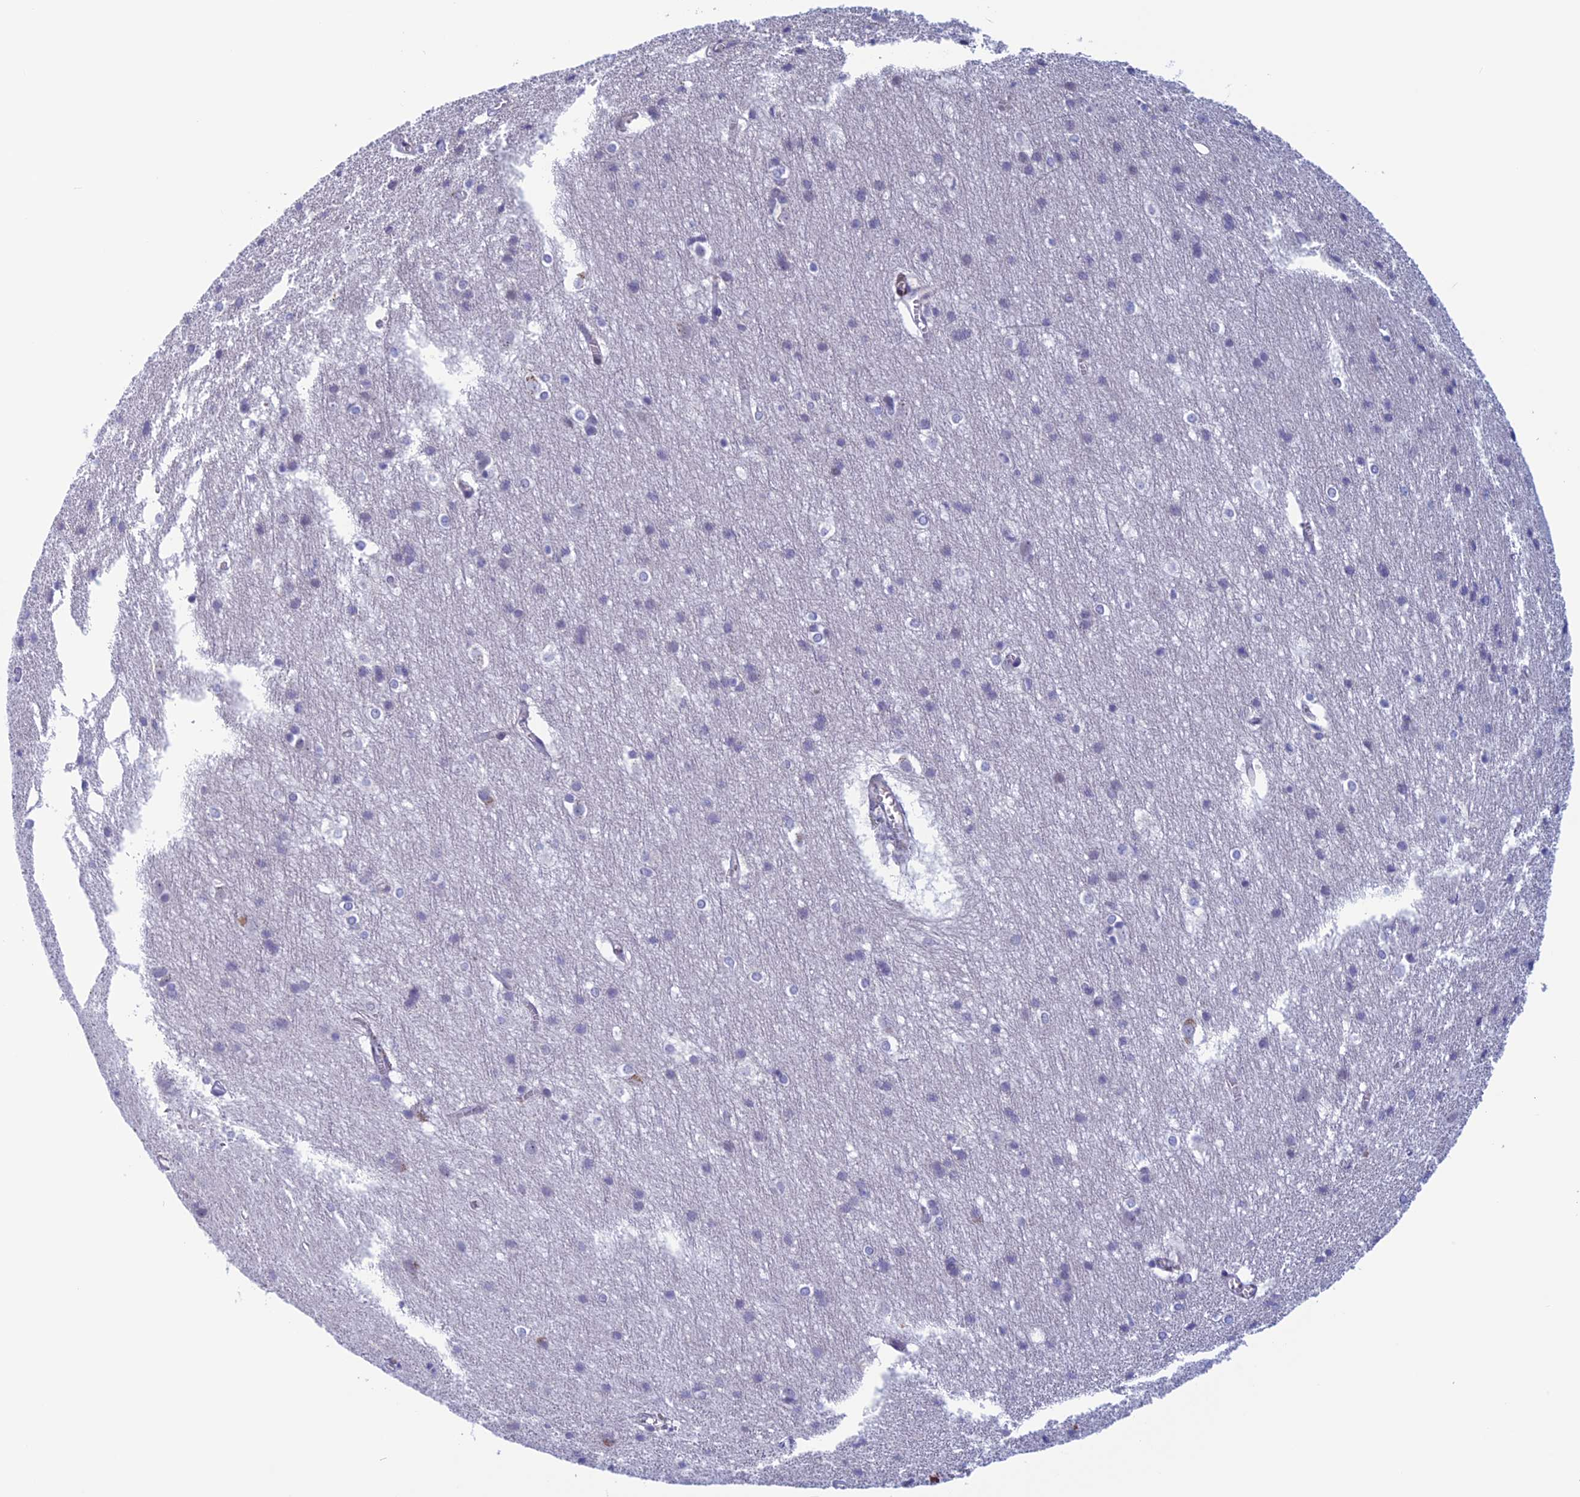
{"staining": {"intensity": "negative", "quantity": "none", "location": "none"}, "tissue": "cerebral cortex", "cell_type": "Endothelial cells", "image_type": "normal", "snomed": [{"axis": "morphology", "description": "Normal tissue, NOS"}, {"axis": "topography", "description": "Cerebral cortex"}], "caption": "Immunohistochemistry (IHC) of normal human cerebral cortex shows no staining in endothelial cells. Brightfield microscopy of immunohistochemistry stained with DAB (brown) and hematoxylin (blue), captured at high magnification.", "gene": "SLC1A6", "patient": {"sex": "male", "age": 54}}